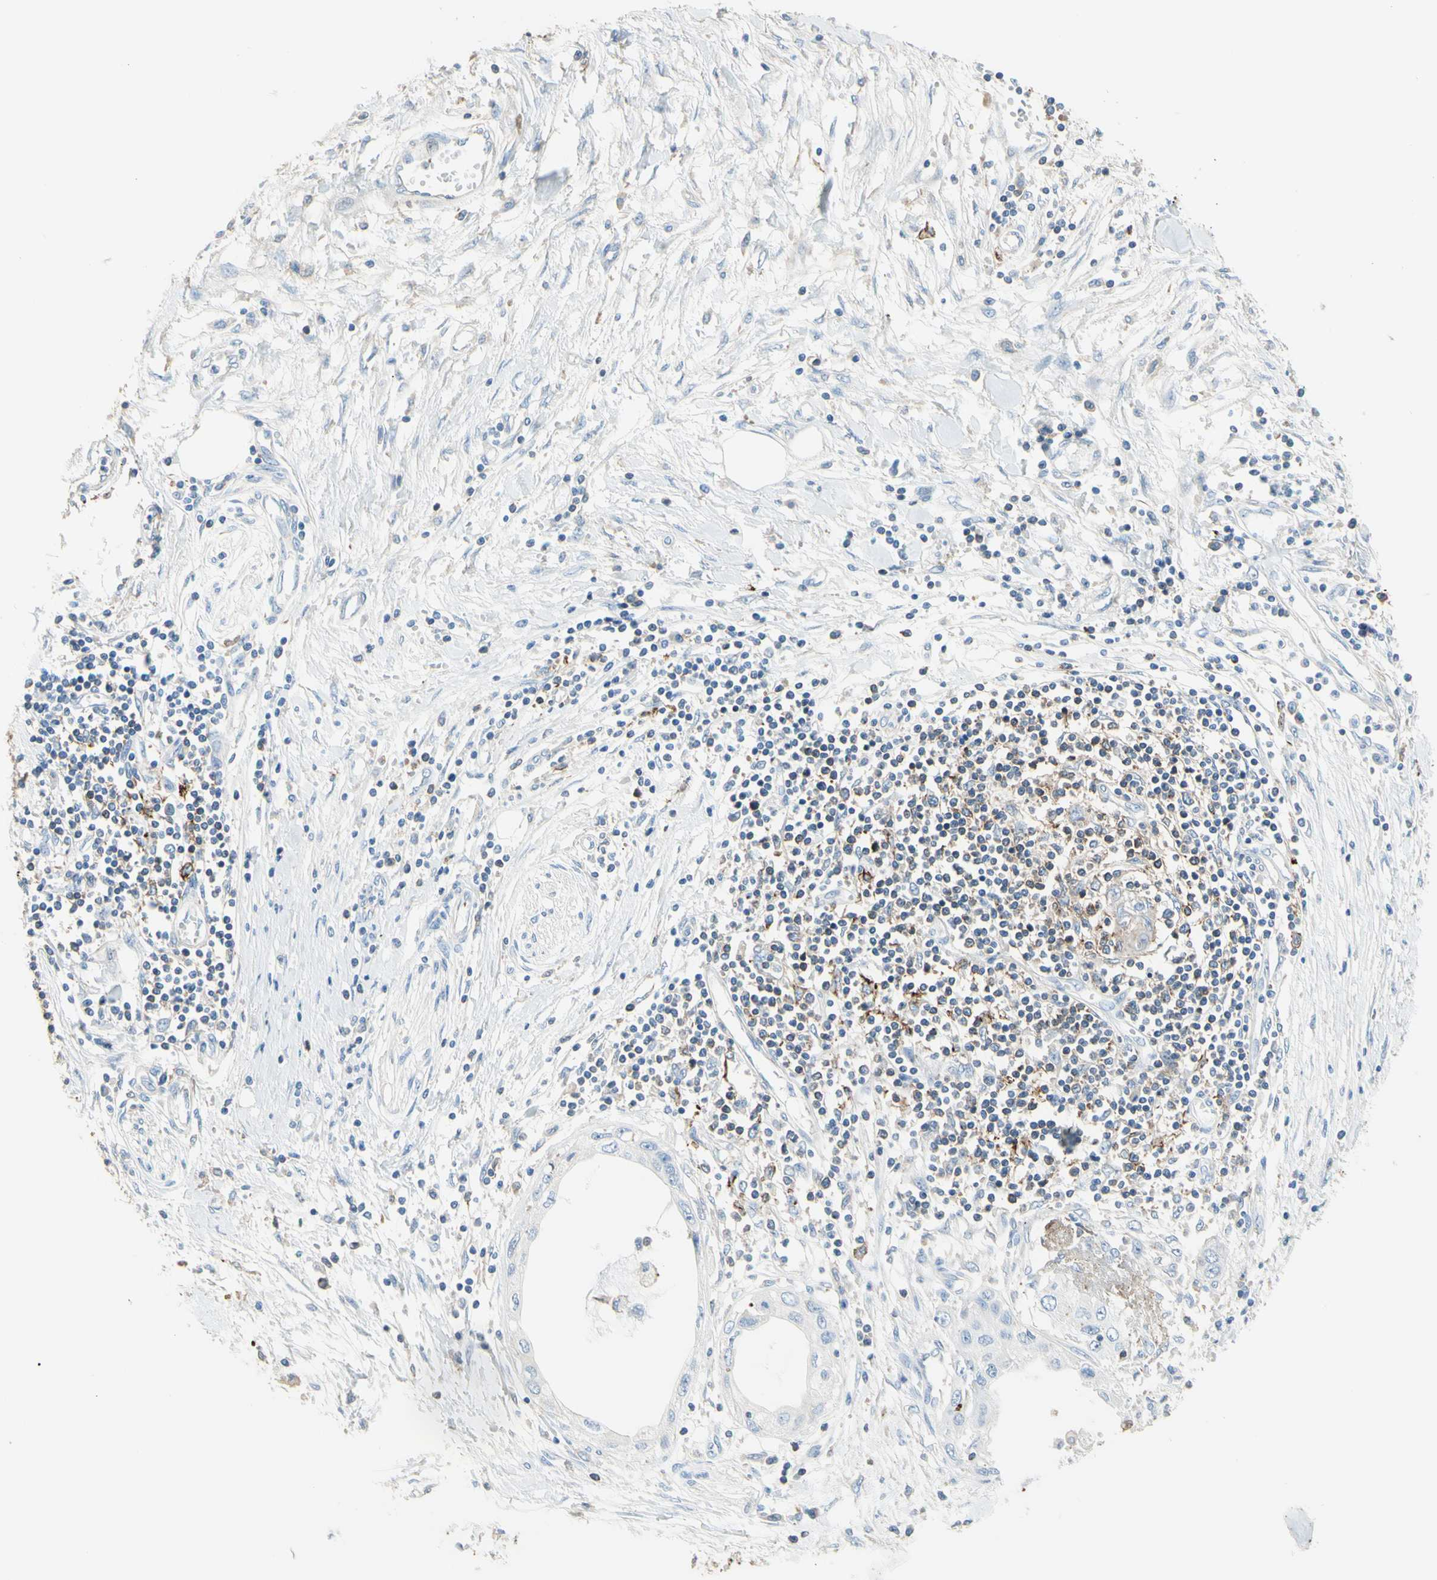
{"staining": {"intensity": "negative", "quantity": "none", "location": "none"}, "tissue": "pancreatic cancer", "cell_type": "Tumor cells", "image_type": "cancer", "snomed": [{"axis": "morphology", "description": "Adenocarcinoma, NOS"}, {"axis": "topography", "description": "Pancreas"}], "caption": "An image of pancreatic cancer stained for a protein demonstrates no brown staining in tumor cells.", "gene": "SEMA4C", "patient": {"sex": "female", "age": 70}}